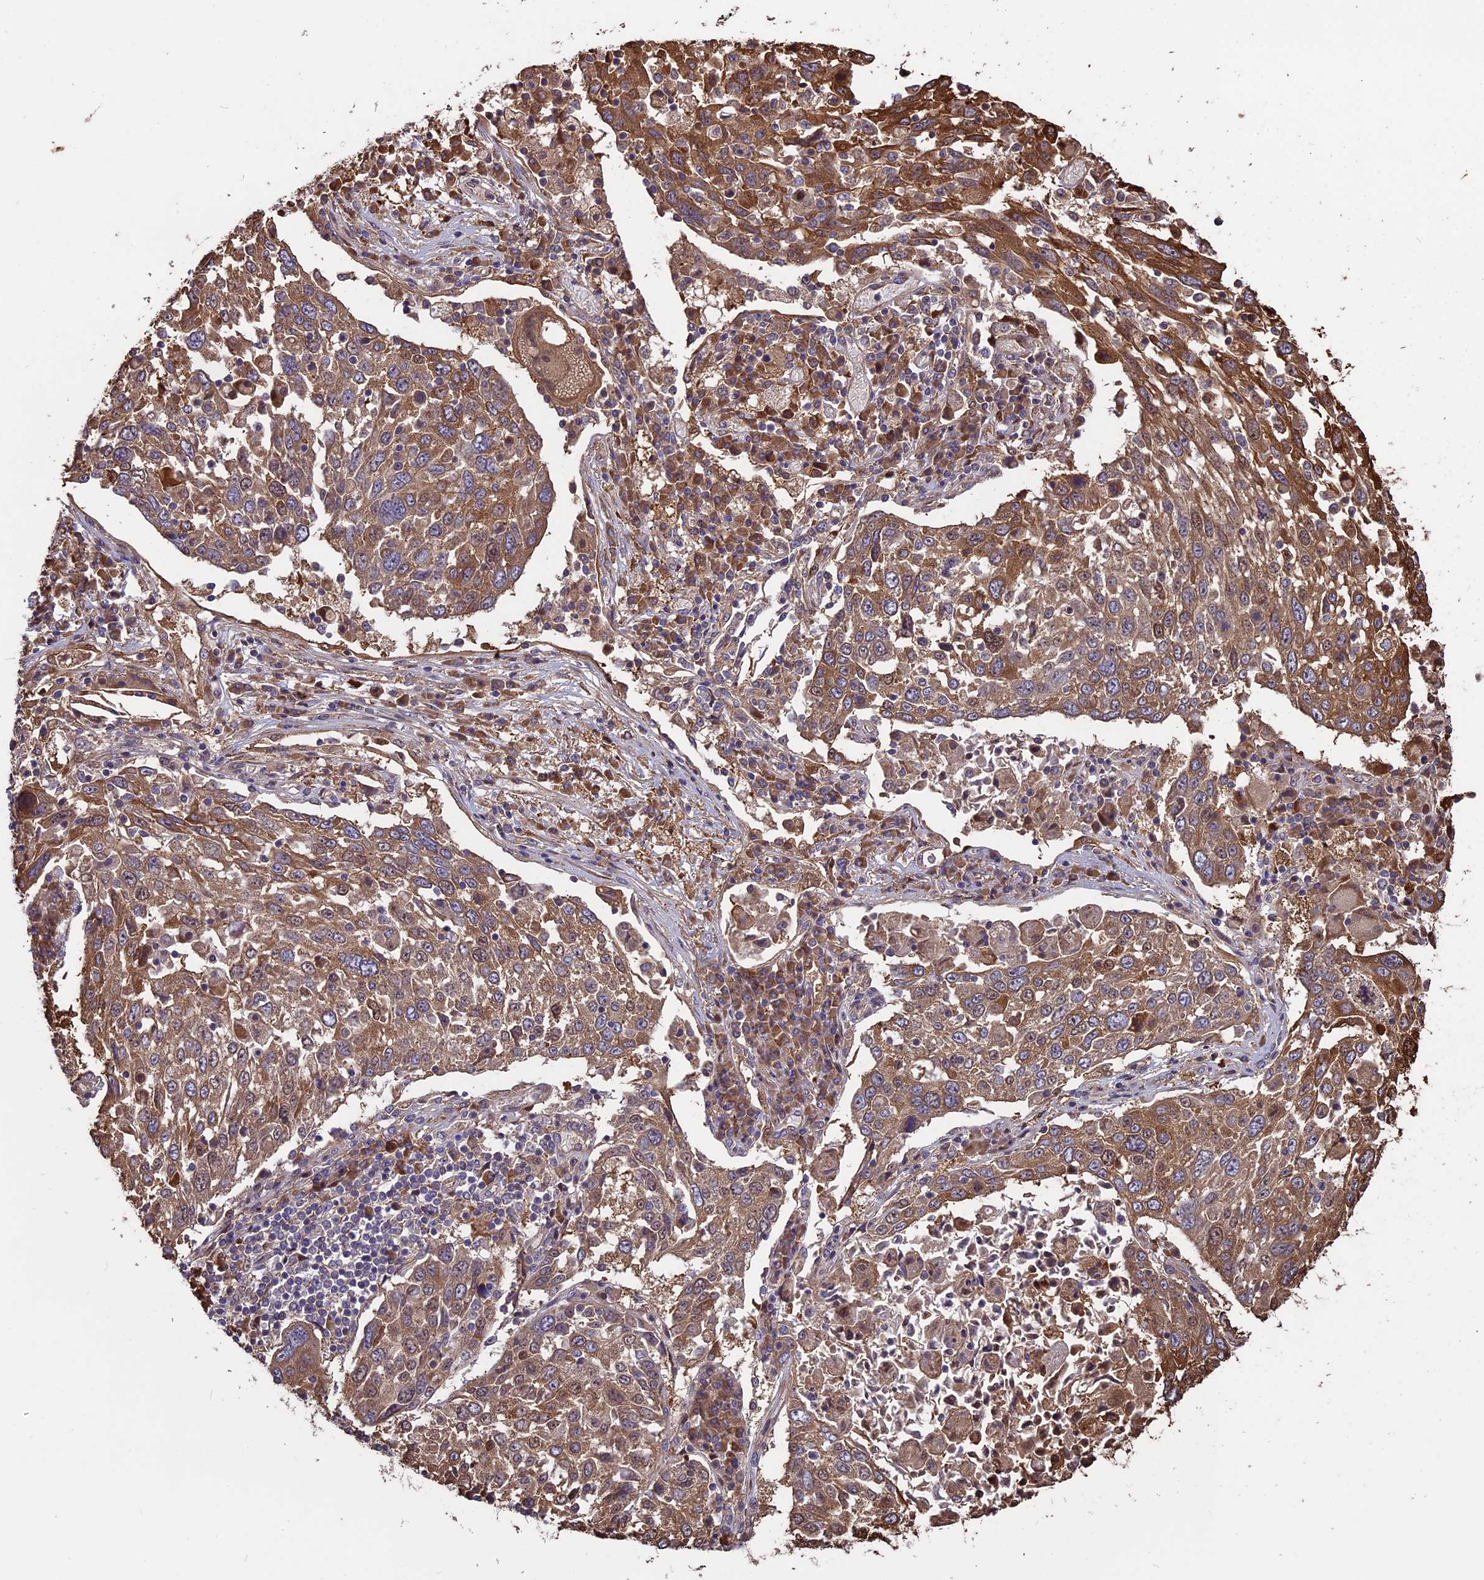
{"staining": {"intensity": "moderate", "quantity": ">75%", "location": "cytoplasmic/membranous"}, "tissue": "lung cancer", "cell_type": "Tumor cells", "image_type": "cancer", "snomed": [{"axis": "morphology", "description": "Squamous cell carcinoma, NOS"}, {"axis": "topography", "description": "Lung"}], "caption": "Protein staining of lung cancer (squamous cell carcinoma) tissue exhibits moderate cytoplasmic/membranous expression in approximately >75% of tumor cells.", "gene": "VWA3A", "patient": {"sex": "male", "age": 65}}